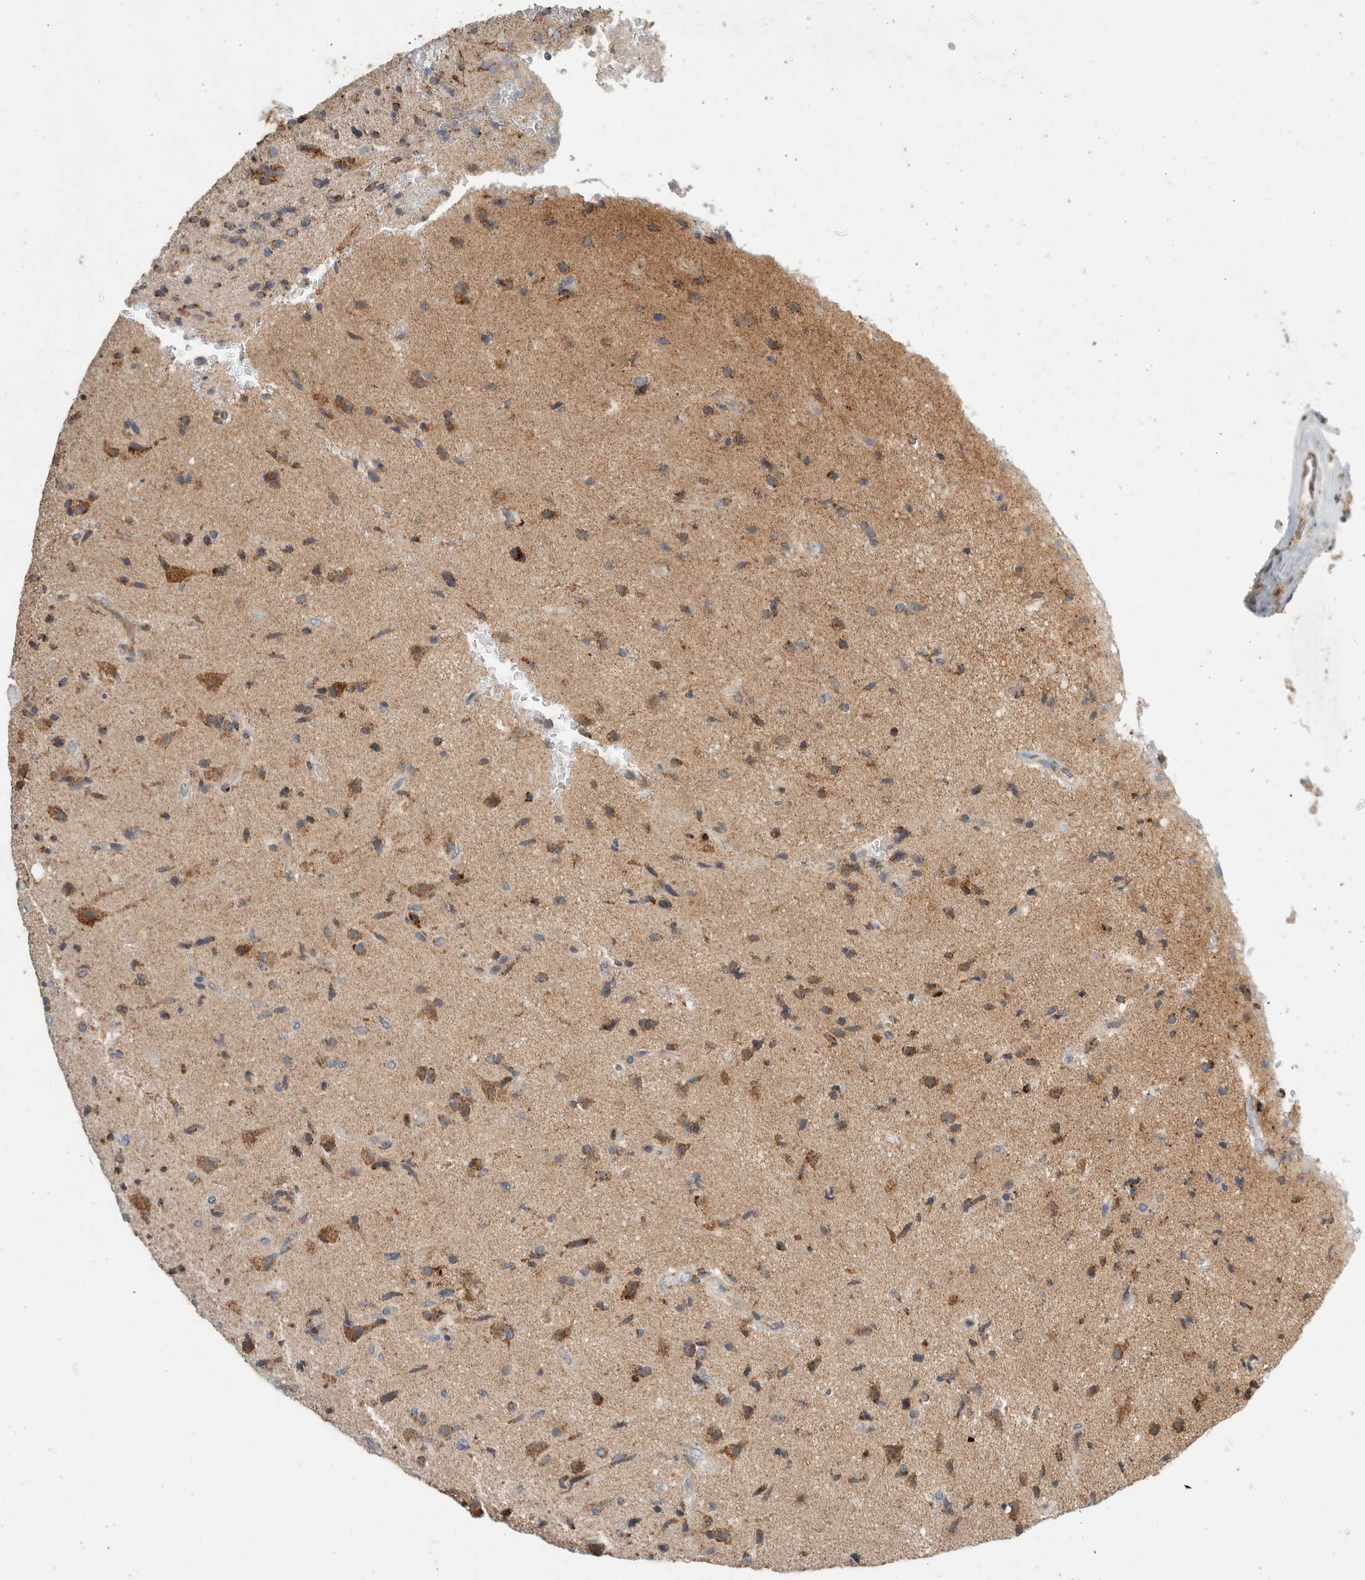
{"staining": {"intensity": "moderate", "quantity": "25%-75%", "location": "cytoplasmic/membranous"}, "tissue": "glioma", "cell_type": "Tumor cells", "image_type": "cancer", "snomed": [{"axis": "morphology", "description": "Glioma, malignant, High grade"}, {"axis": "topography", "description": "Brain"}], "caption": "Moderate cytoplasmic/membranous positivity for a protein is seen in approximately 25%-75% of tumor cells of glioma using immunohistochemistry.", "gene": "AMPD1", "patient": {"sex": "male", "age": 72}}